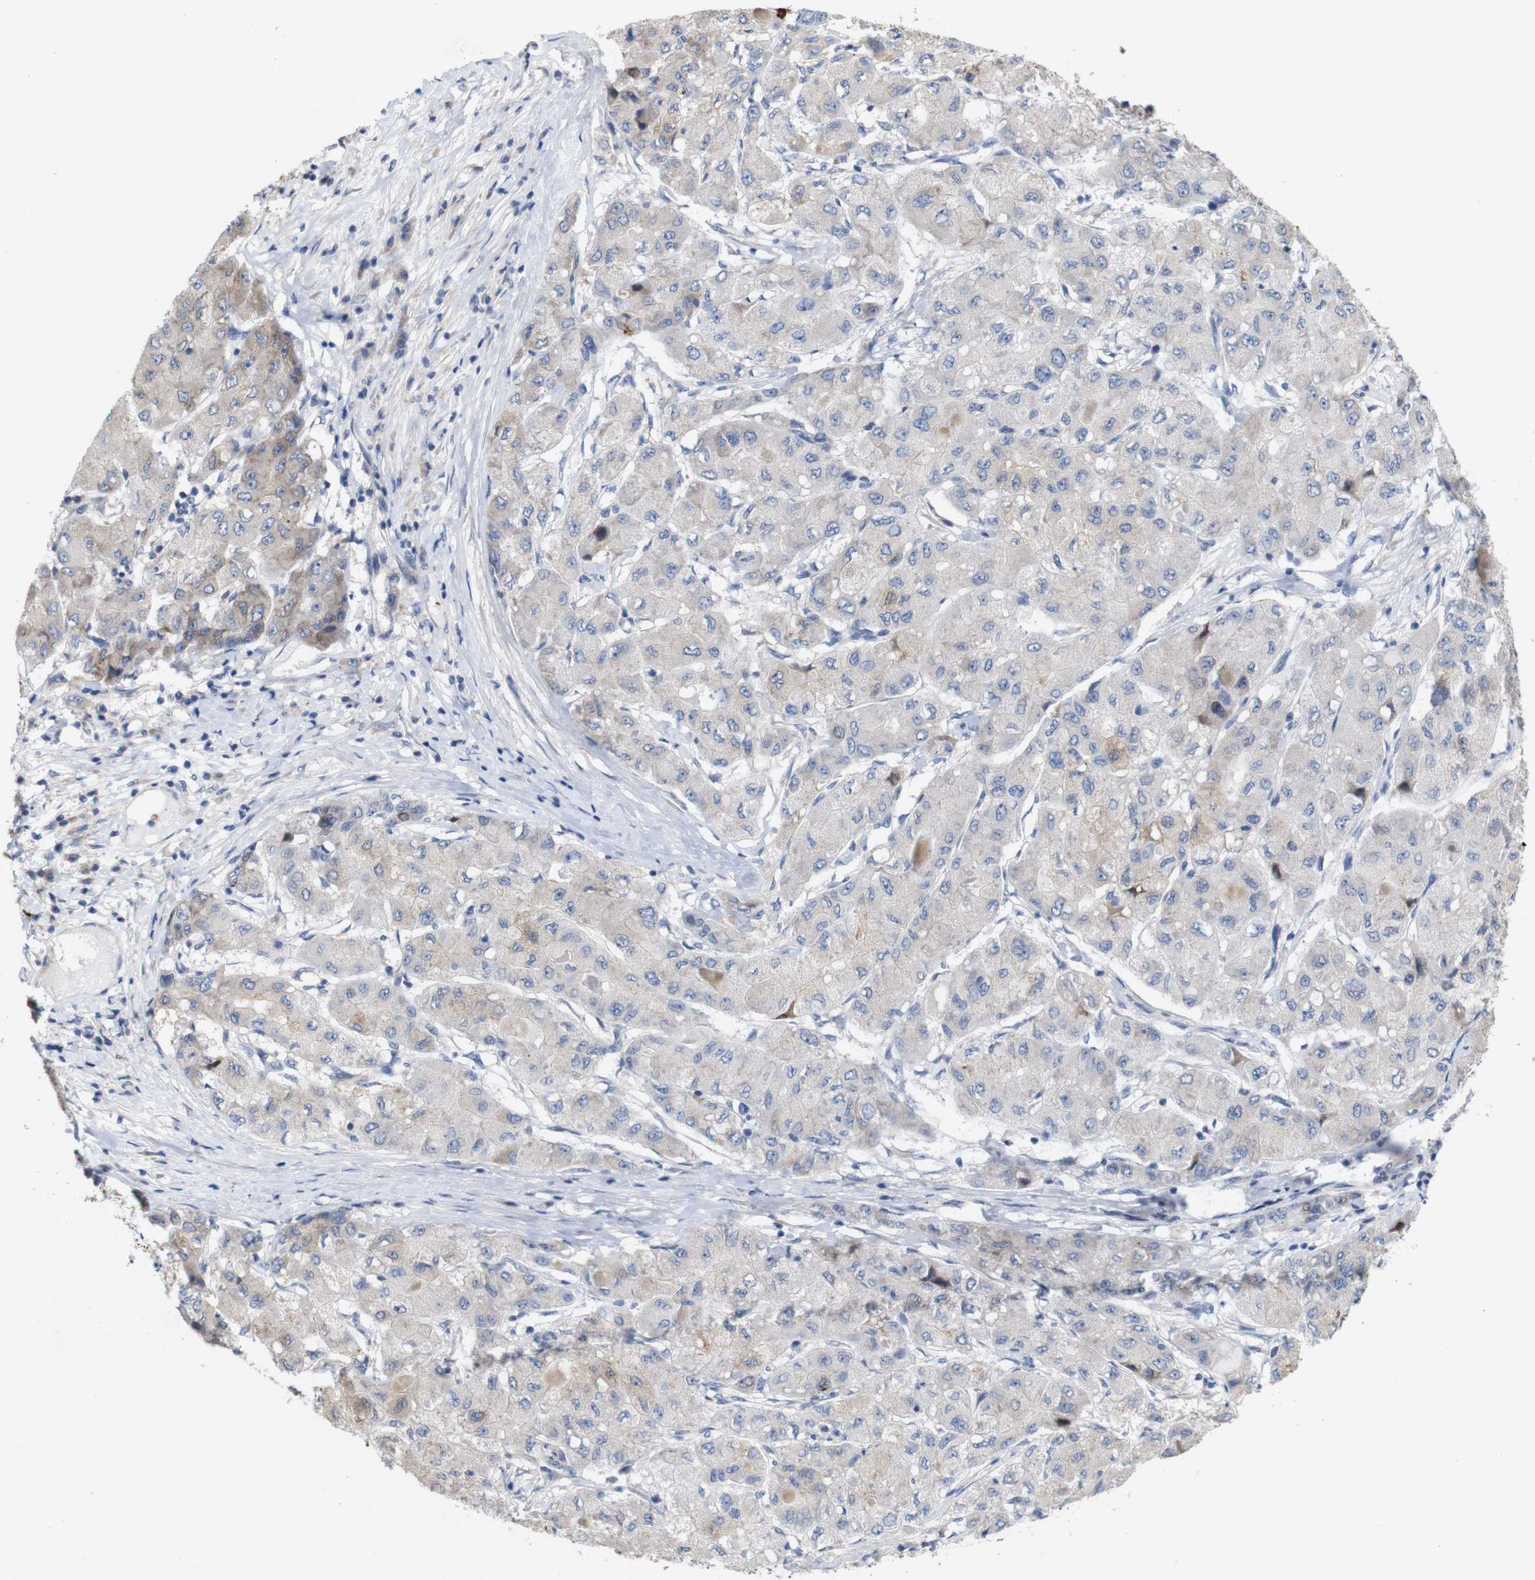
{"staining": {"intensity": "negative", "quantity": "none", "location": "none"}, "tissue": "liver cancer", "cell_type": "Tumor cells", "image_type": "cancer", "snomed": [{"axis": "morphology", "description": "Carcinoma, Hepatocellular, NOS"}, {"axis": "topography", "description": "Liver"}], "caption": "There is no significant staining in tumor cells of liver hepatocellular carcinoma.", "gene": "MYEOV", "patient": {"sex": "male", "age": 80}}